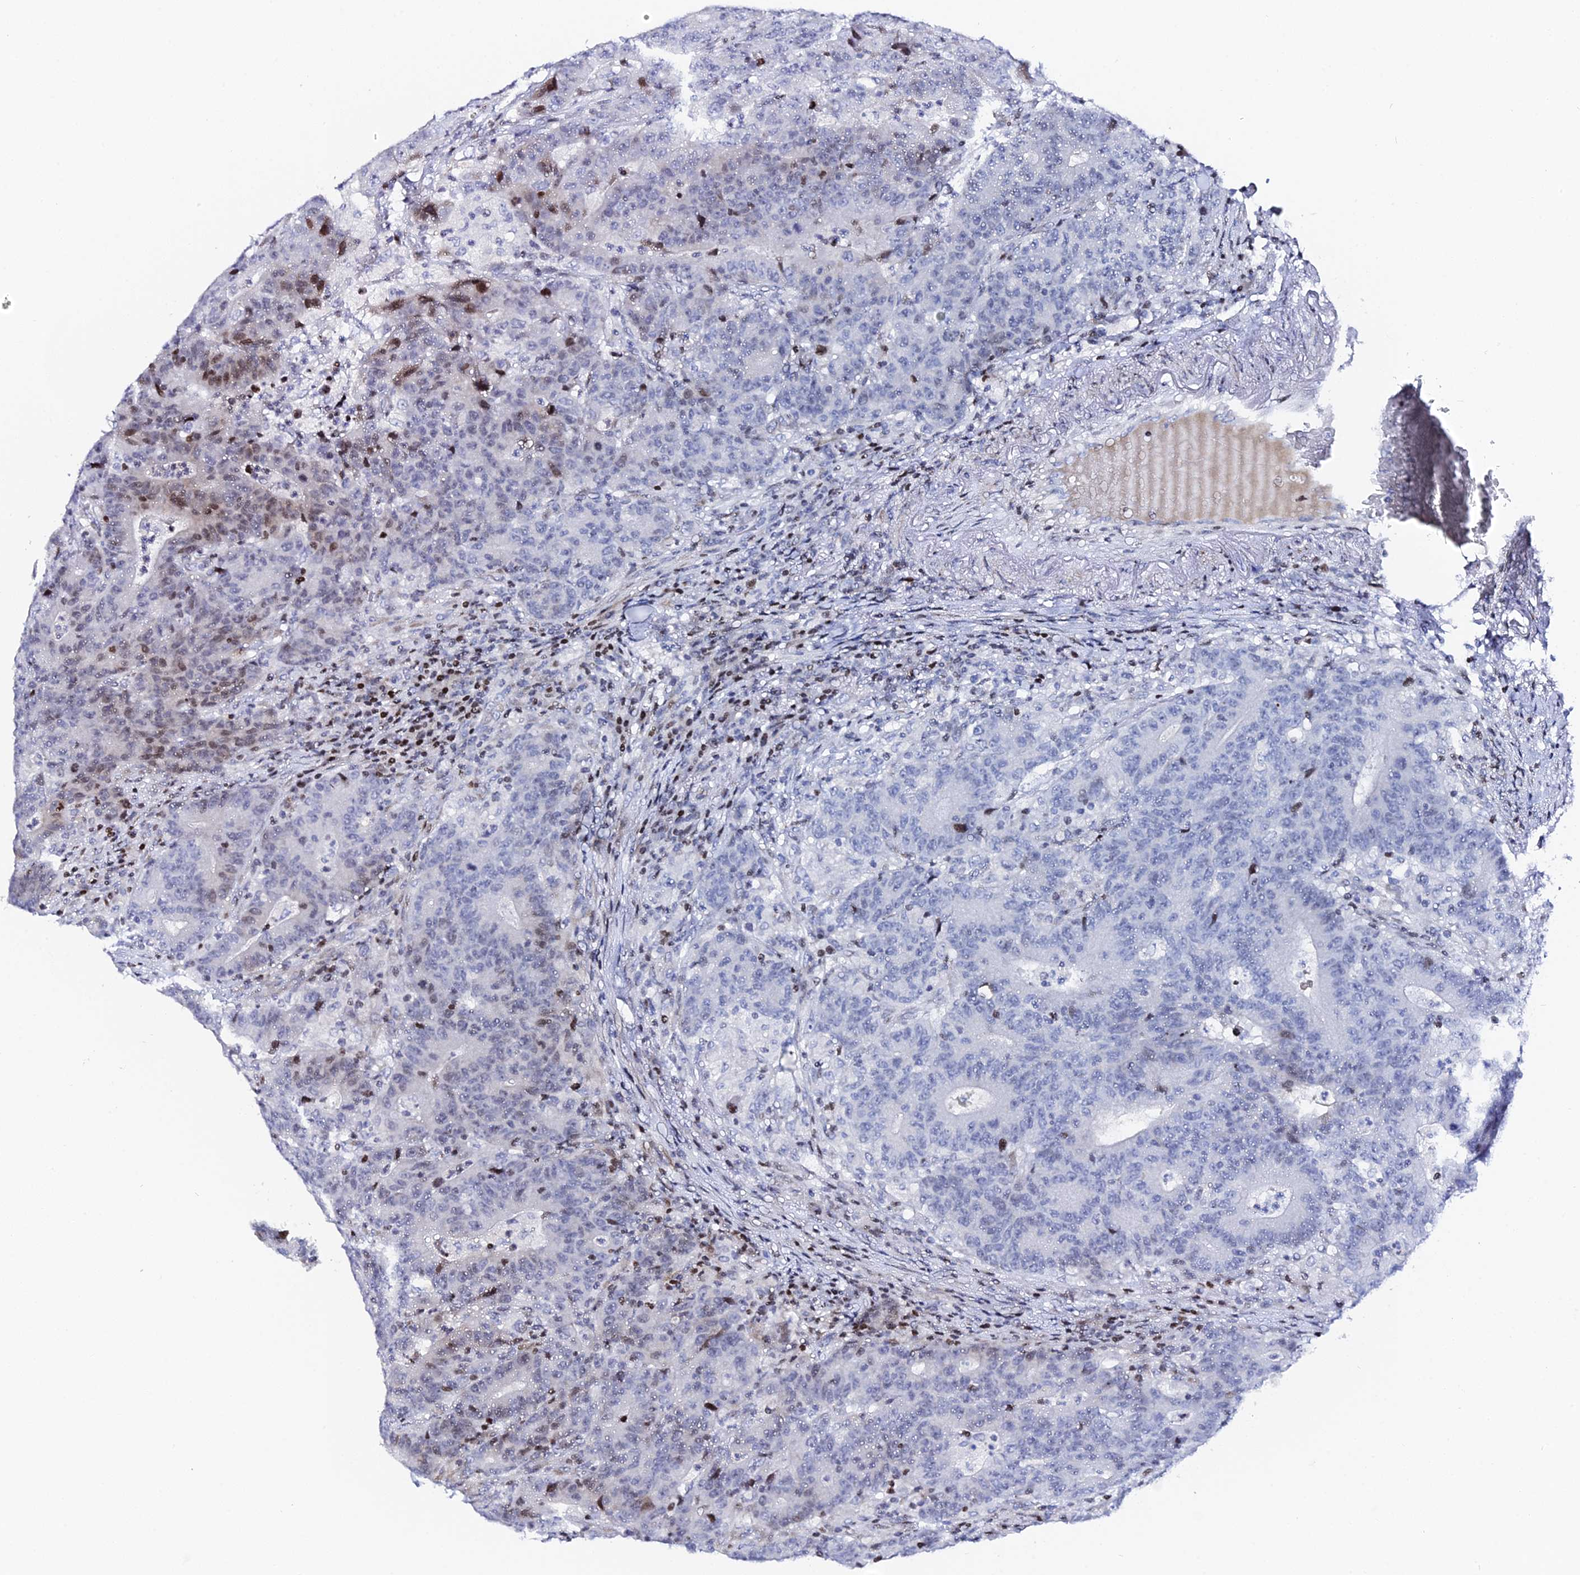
{"staining": {"intensity": "moderate", "quantity": "<25%", "location": "nuclear"}, "tissue": "colorectal cancer", "cell_type": "Tumor cells", "image_type": "cancer", "snomed": [{"axis": "morphology", "description": "Normal tissue, NOS"}, {"axis": "morphology", "description": "Adenocarcinoma, NOS"}, {"axis": "topography", "description": "Colon"}], "caption": "Immunohistochemical staining of human adenocarcinoma (colorectal) reveals moderate nuclear protein expression in approximately <25% of tumor cells.", "gene": "MYNN", "patient": {"sex": "female", "age": 75}}